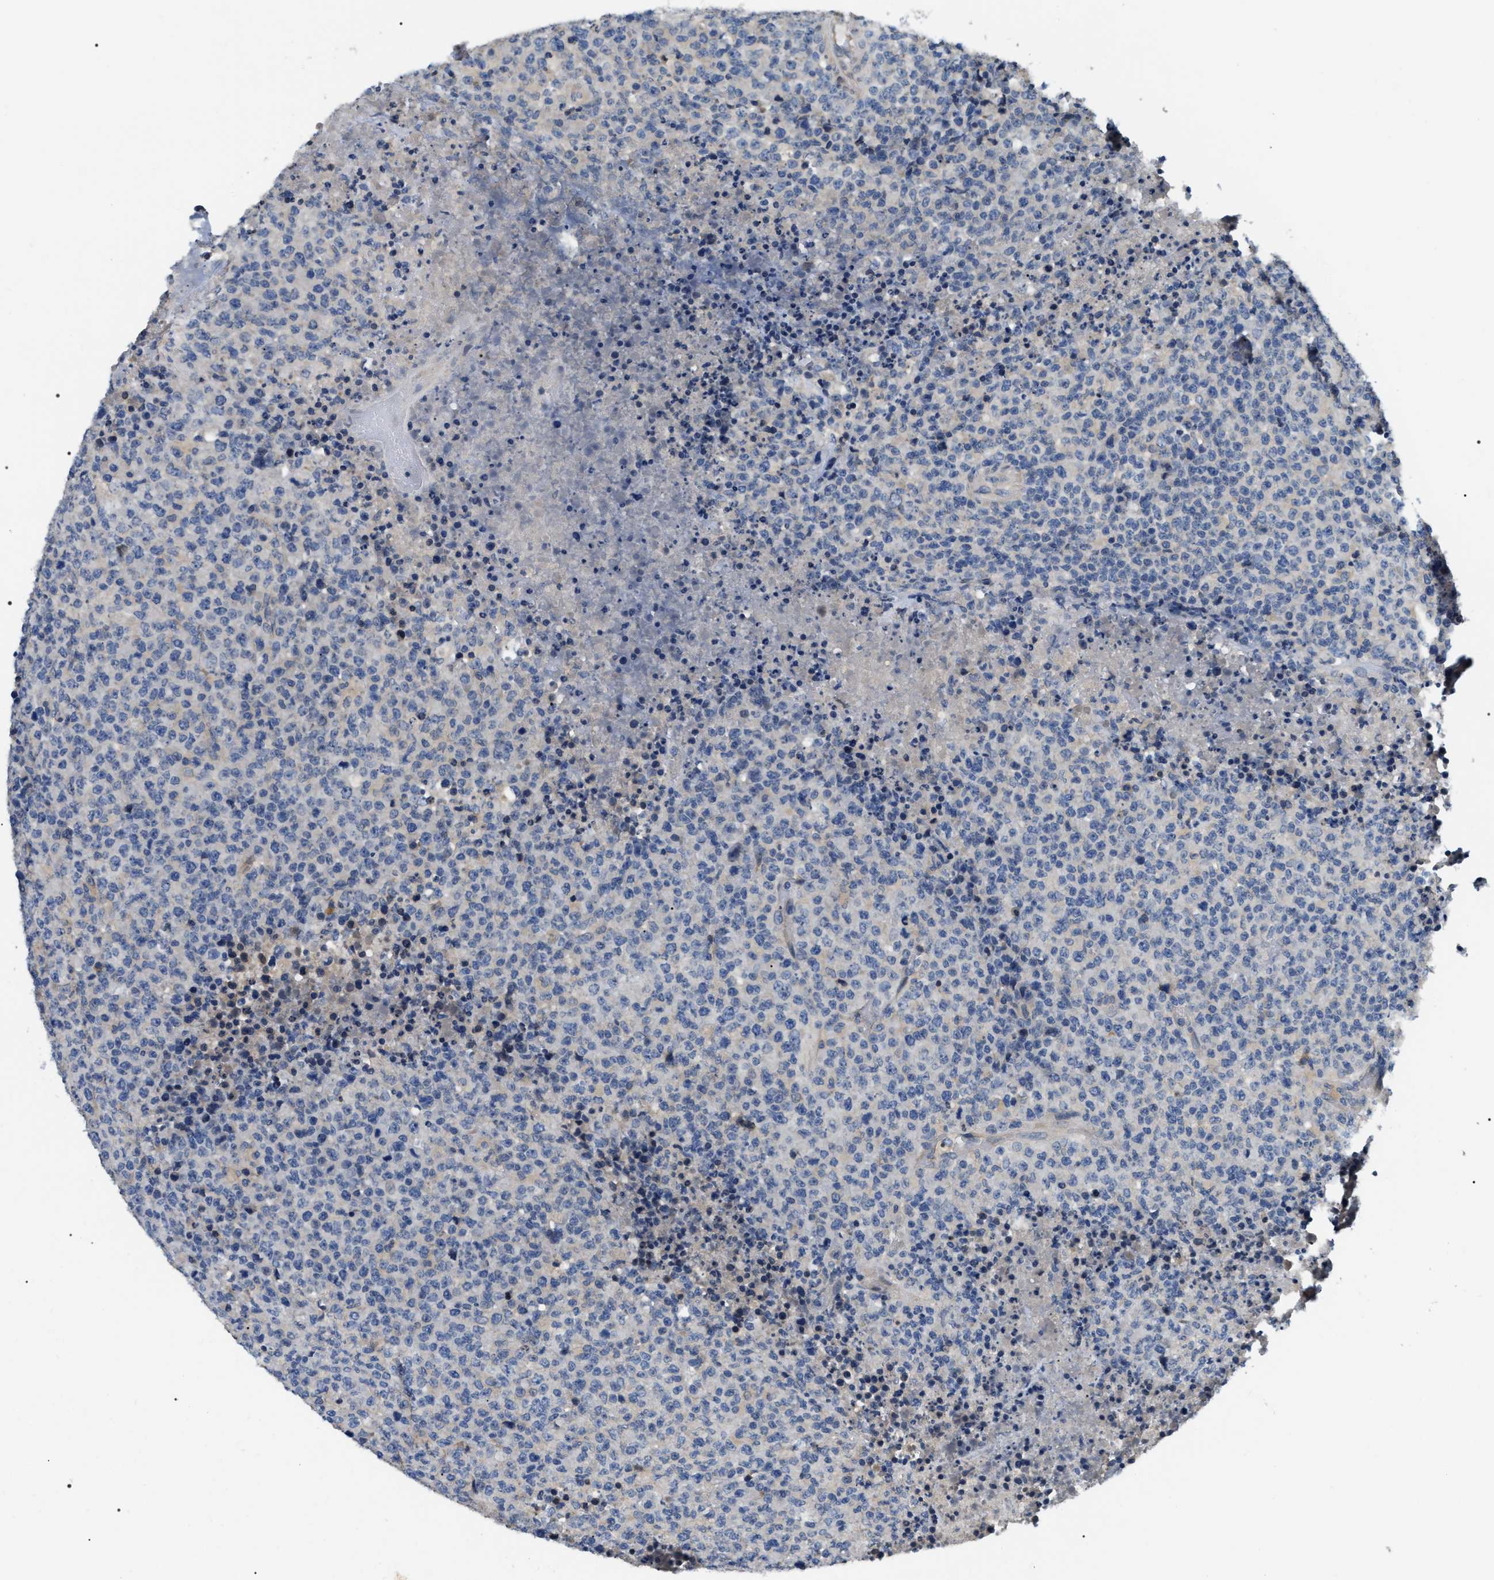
{"staining": {"intensity": "negative", "quantity": "none", "location": "none"}, "tissue": "lymphoma", "cell_type": "Tumor cells", "image_type": "cancer", "snomed": [{"axis": "morphology", "description": "Malignant lymphoma, non-Hodgkin's type, High grade"}, {"axis": "topography", "description": "Lymph node"}], "caption": "This is a micrograph of IHC staining of high-grade malignant lymphoma, non-Hodgkin's type, which shows no expression in tumor cells.", "gene": "IFT81", "patient": {"sex": "female", "age": 76}}